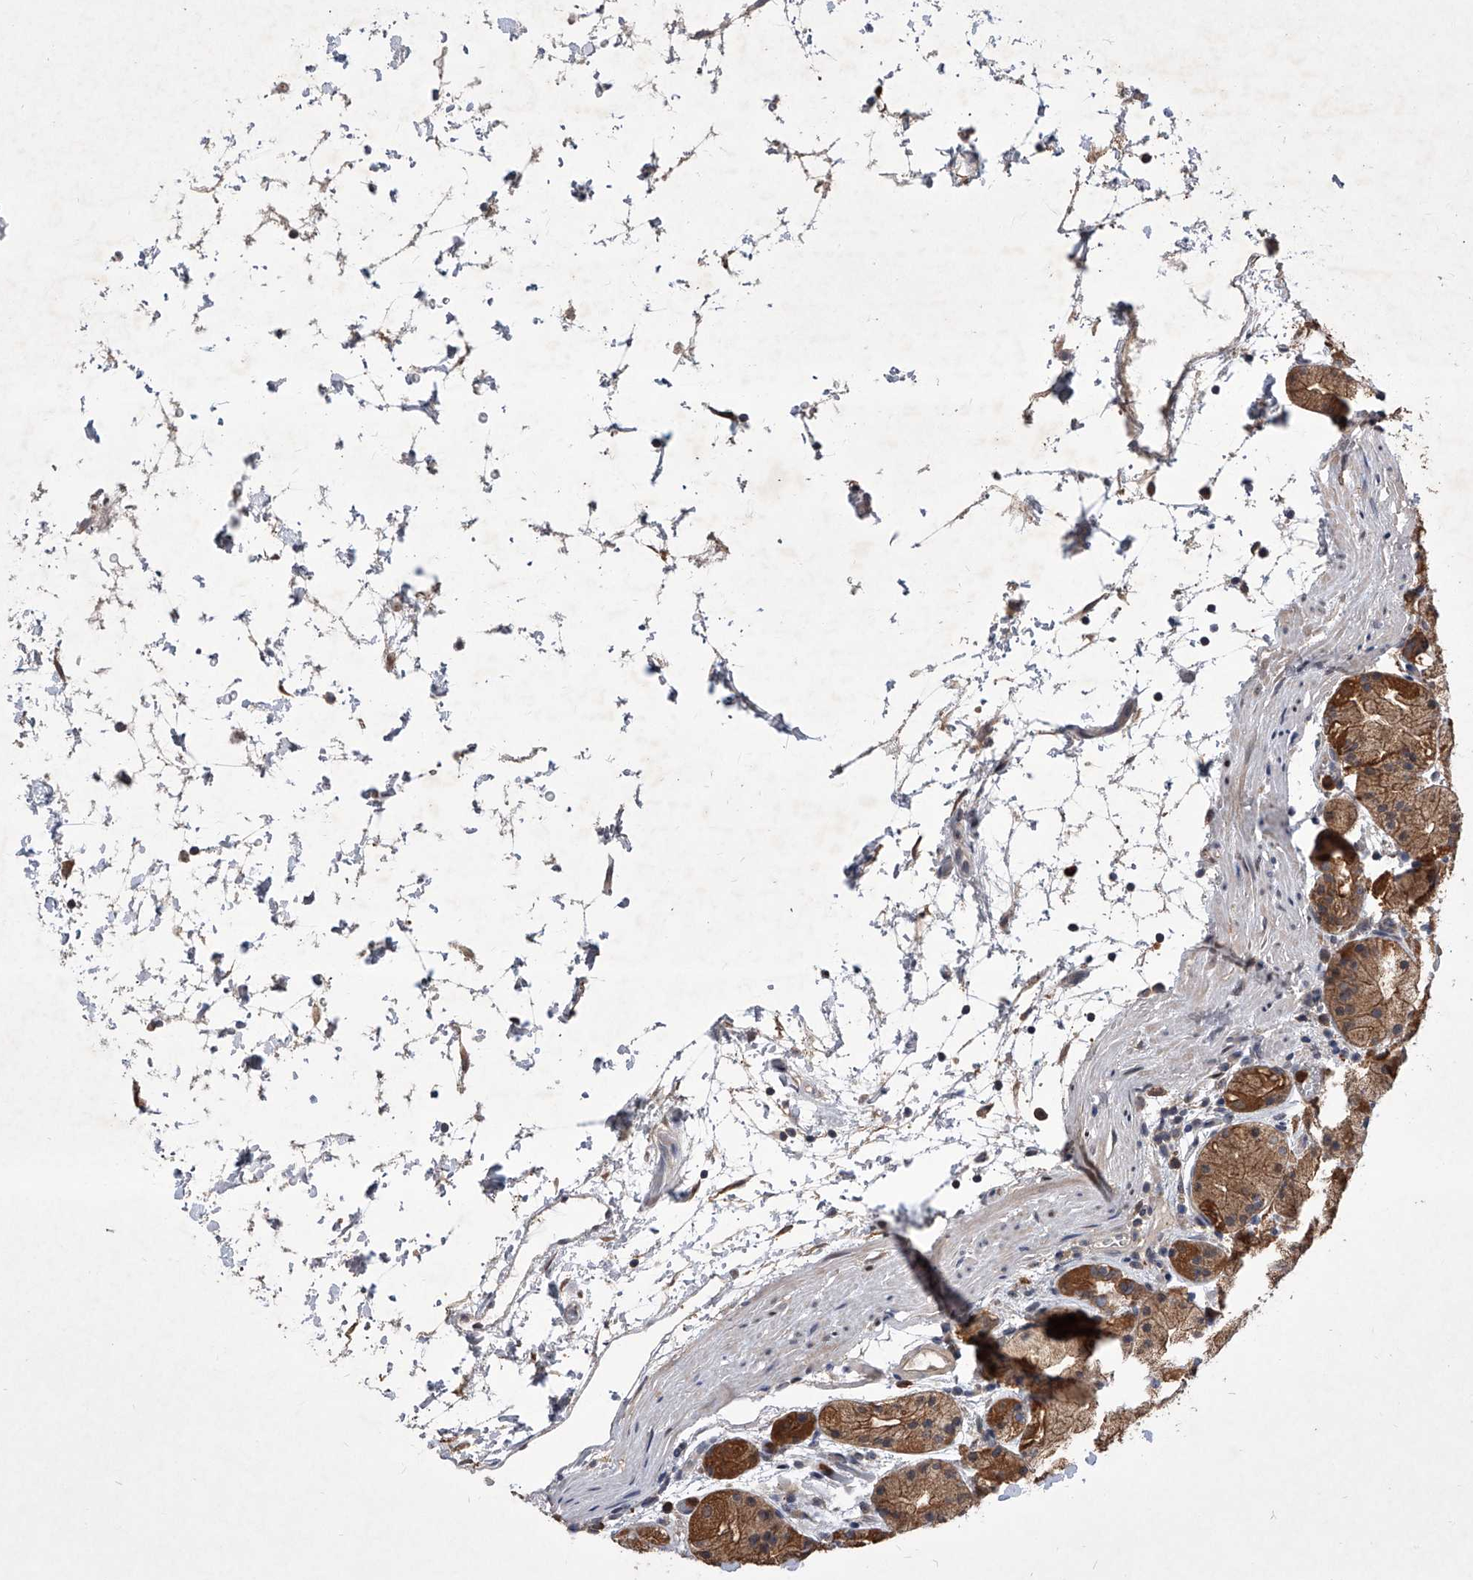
{"staining": {"intensity": "strong", "quantity": ">75%", "location": "cytoplasmic/membranous"}, "tissue": "stomach", "cell_type": "Glandular cells", "image_type": "normal", "snomed": [{"axis": "morphology", "description": "Normal tissue, NOS"}, {"axis": "topography", "description": "Stomach, upper"}], "caption": "Immunohistochemistry micrograph of normal stomach: human stomach stained using immunohistochemistry (IHC) reveals high levels of strong protein expression localized specifically in the cytoplasmic/membranous of glandular cells, appearing as a cytoplasmic/membranous brown color.", "gene": "BHLHE23", "patient": {"sex": "male", "age": 48}}